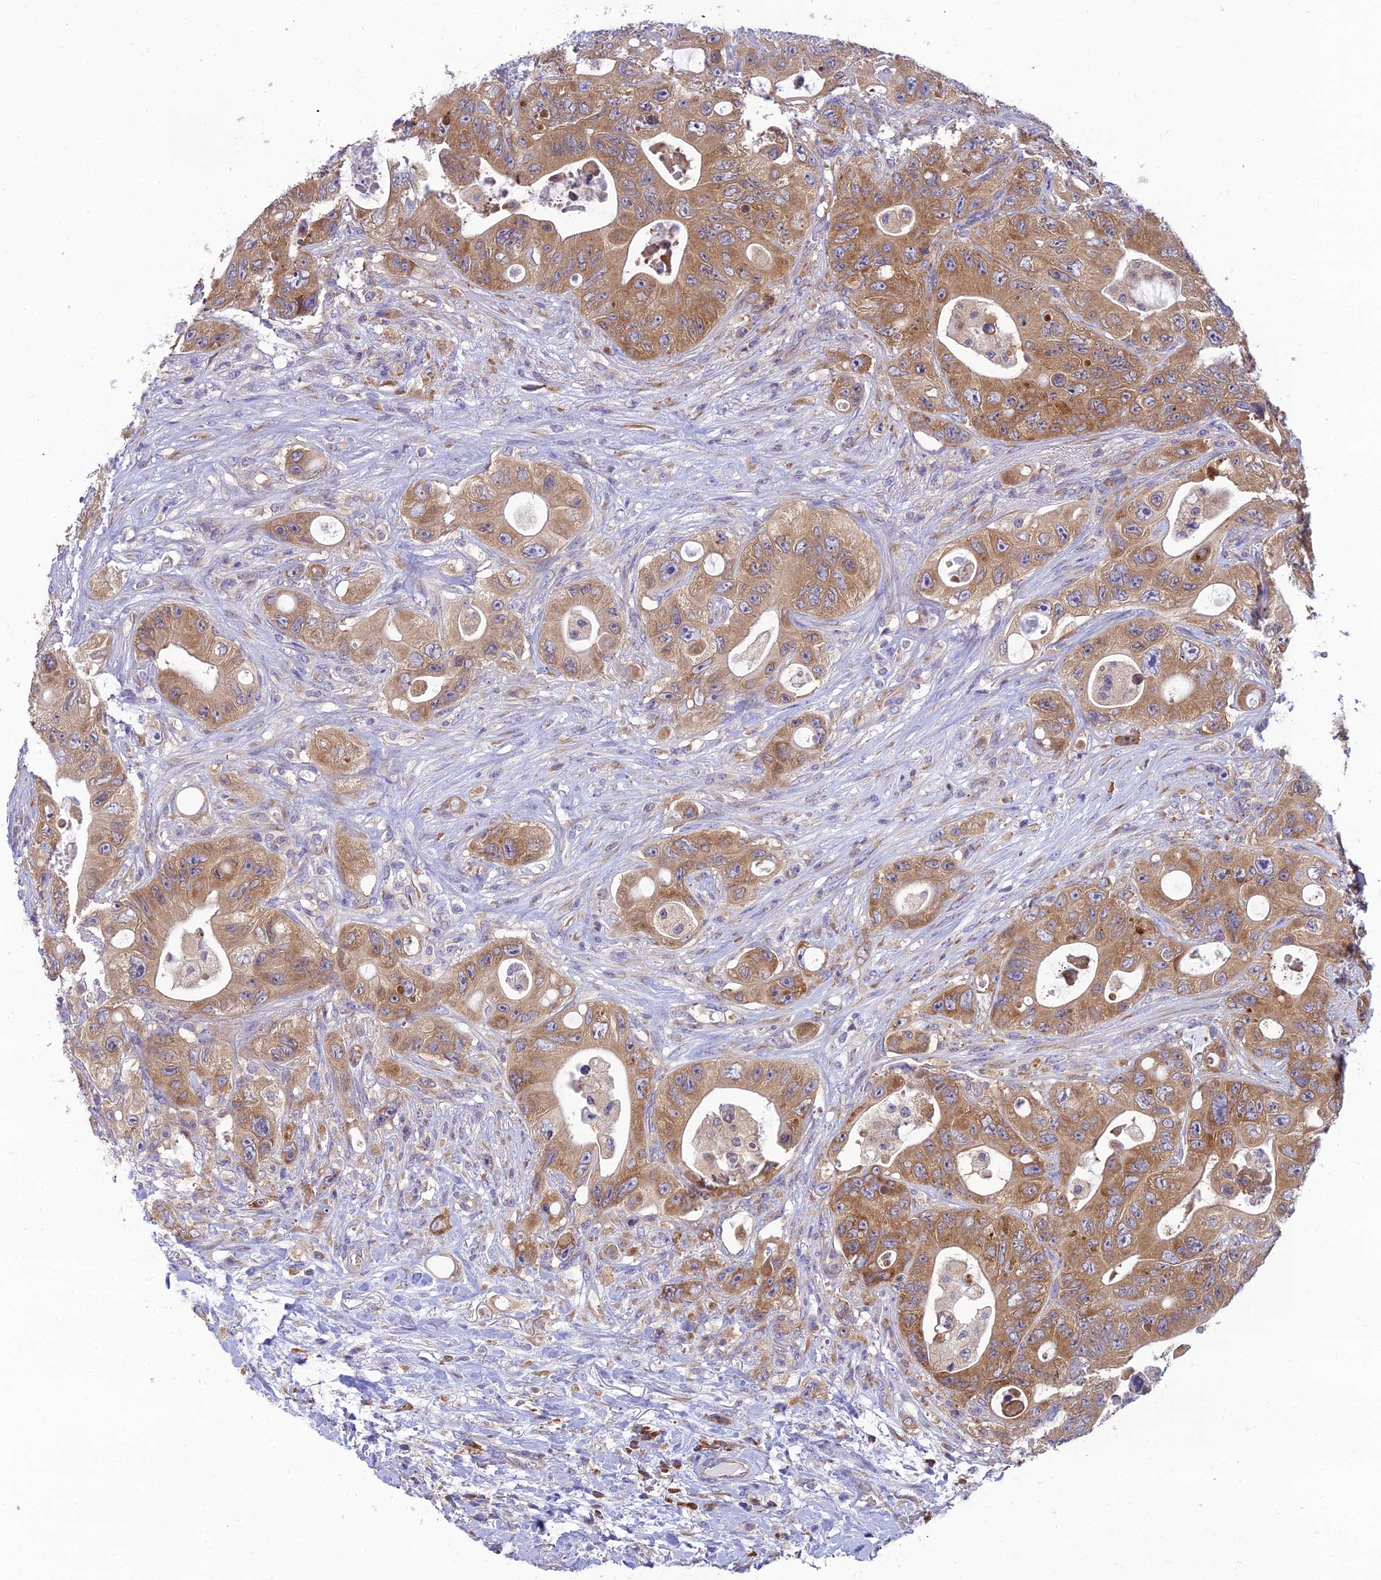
{"staining": {"intensity": "moderate", "quantity": ">75%", "location": "cytoplasmic/membranous"}, "tissue": "colorectal cancer", "cell_type": "Tumor cells", "image_type": "cancer", "snomed": [{"axis": "morphology", "description": "Adenocarcinoma, NOS"}, {"axis": "topography", "description": "Colon"}], "caption": "Colorectal cancer tissue demonstrates moderate cytoplasmic/membranous staining in about >75% of tumor cells, visualized by immunohistochemistry.", "gene": "CLCN7", "patient": {"sex": "female", "age": 46}}